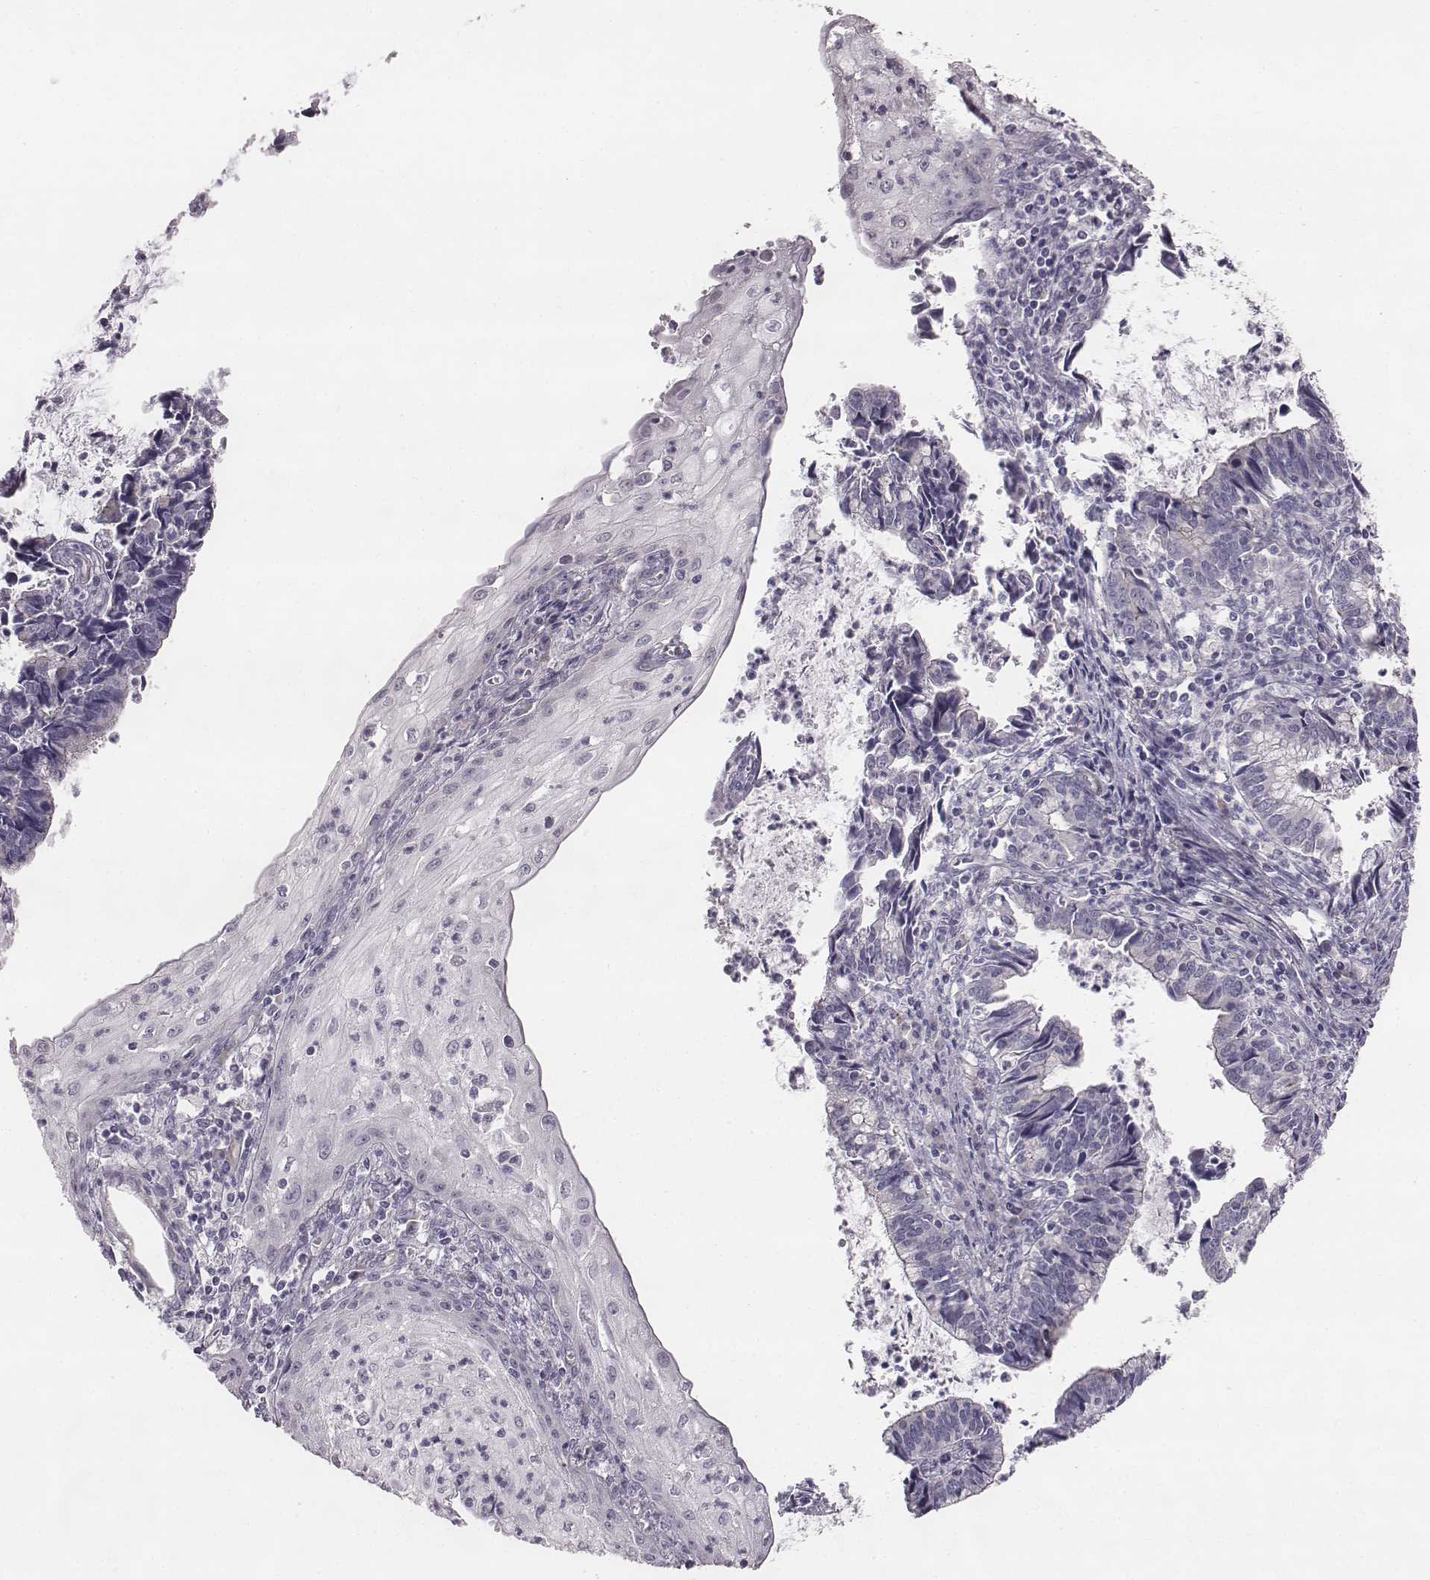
{"staining": {"intensity": "negative", "quantity": "none", "location": "none"}, "tissue": "cervical cancer", "cell_type": "Tumor cells", "image_type": "cancer", "snomed": [{"axis": "morphology", "description": "Adenocarcinoma, NOS"}, {"axis": "topography", "description": "Cervix"}], "caption": "Immunohistochemistry of human cervical cancer displays no positivity in tumor cells.", "gene": "PRKCZ", "patient": {"sex": "female", "age": 42}}